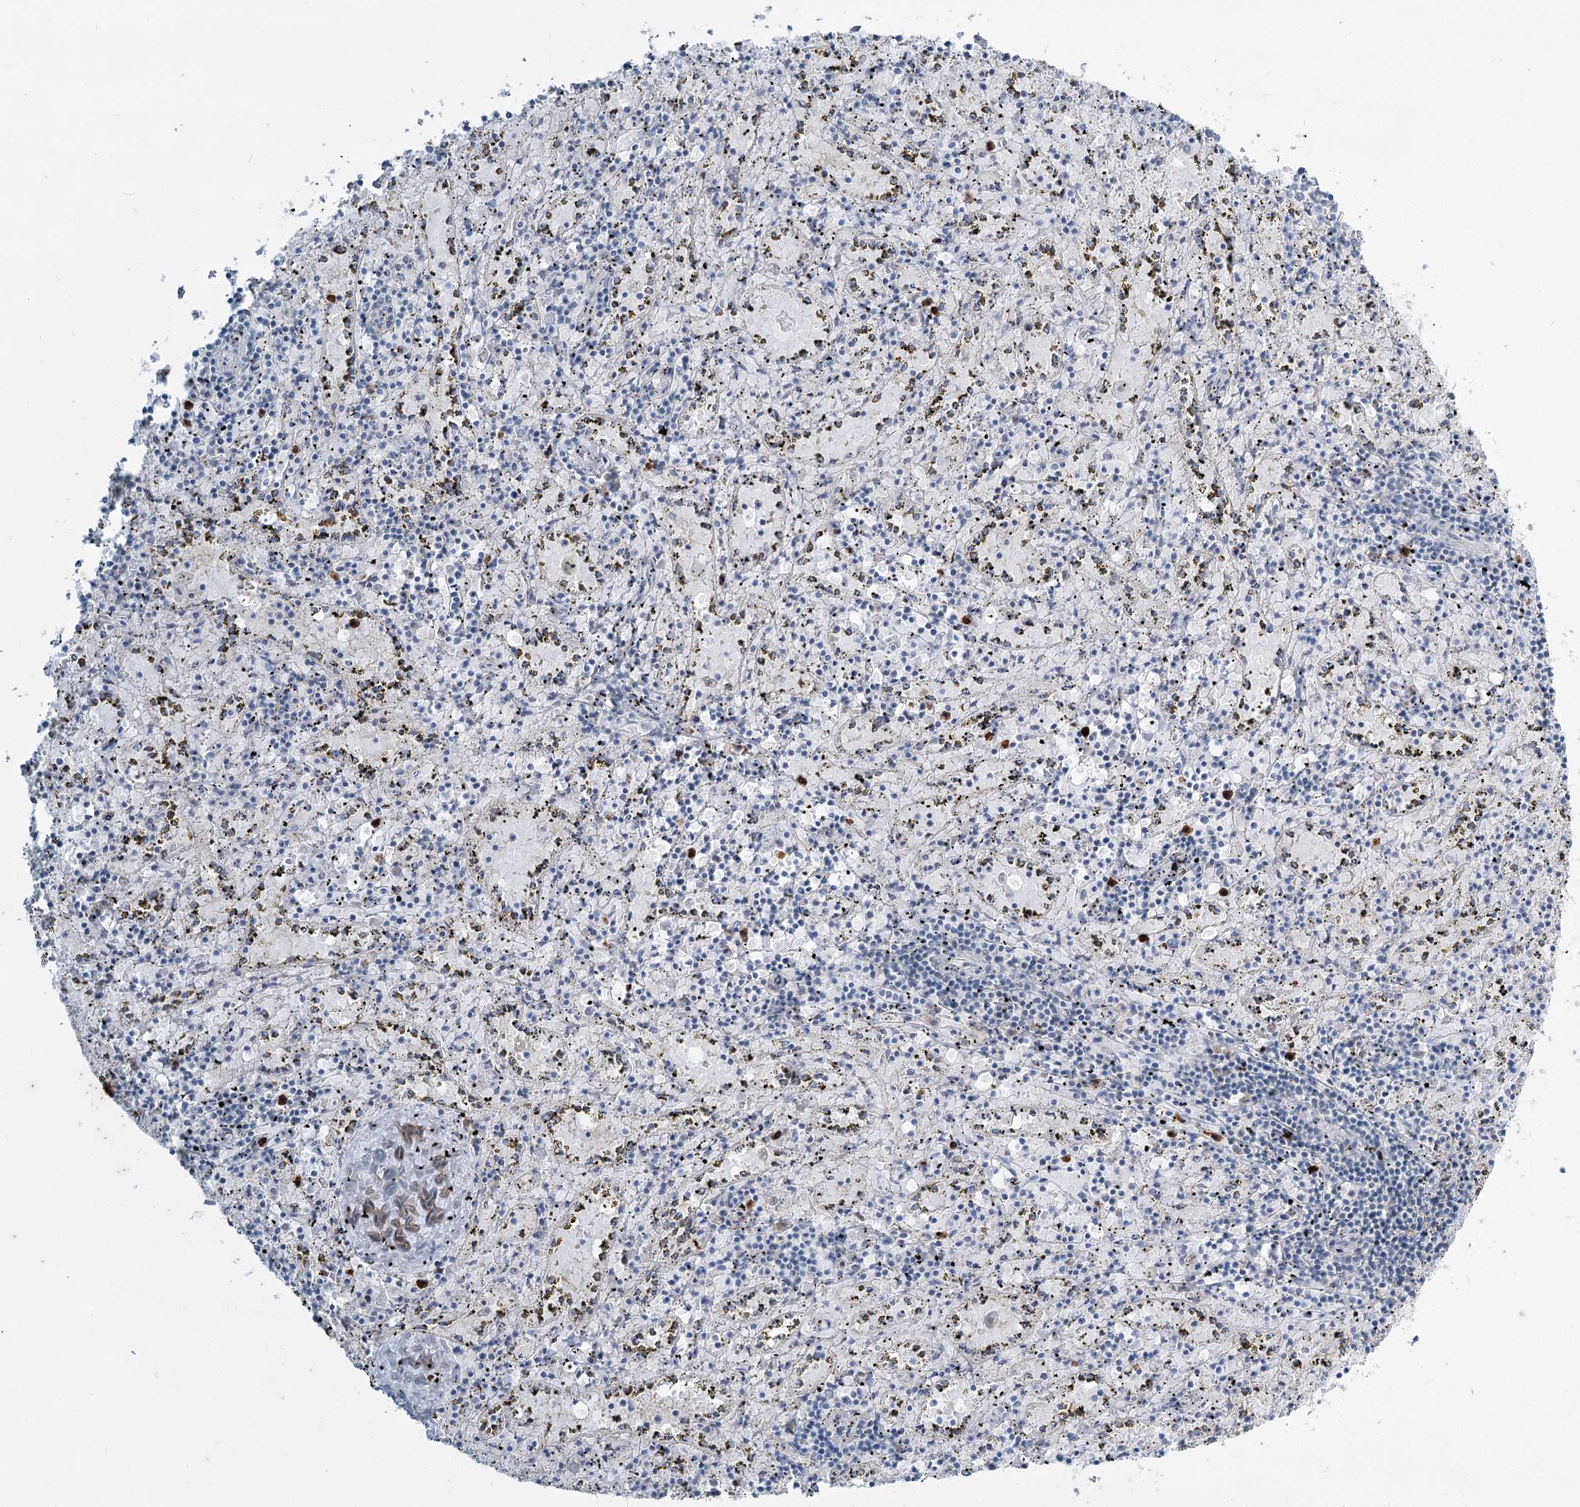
{"staining": {"intensity": "strong", "quantity": "<25%", "location": "cytoplasmic/membranous"}, "tissue": "spleen", "cell_type": "Cells in red pulp", "image_type": "normal", "snomed": [{"axis": "morphology", "description": "Normal tissue, NOS"}, {"axis": "topography", "description": "Spleen"}], "caption": "Strong cytoplasmic/membranous protein staining is seen in approximately <25% of cells in red pulp in spleen. The protein of interest is shown in brown color, while the nuclei are stained blue.", "gene": "ABITRAM", "patient": {"sex": "male", "age": 11}}